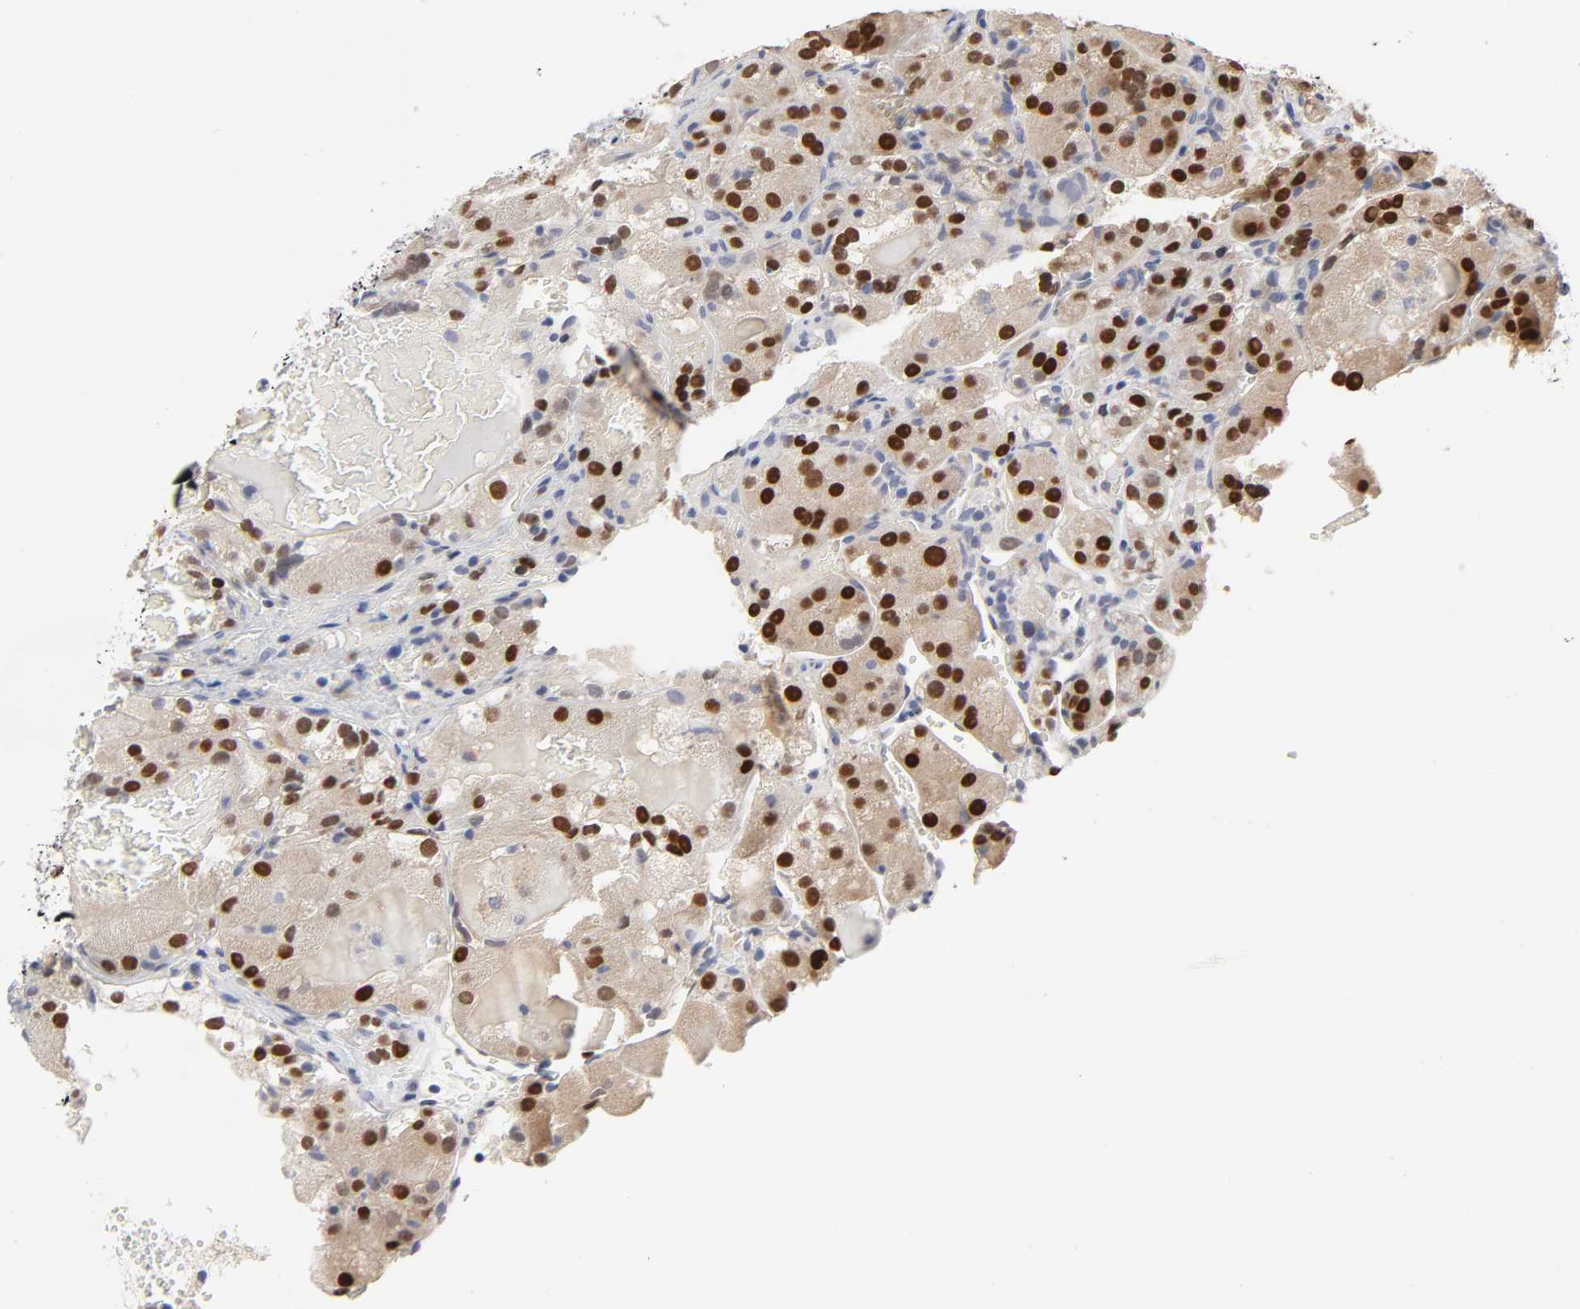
{"staining": {"intensity": "strong", "quantity": ">75%", "location": "cytoplasmic/membranous,nuclear"}, "tissue": "renal cancer", "cell_type": "Tumor cells", "image_type": "cancer", "snomed": [{"axis": "morphology", "description": "Normal tissue, NOS"}, {"axis": "morphology", "description": "Adenocarcinoma, NOS"}, {"axis": "topography", "description": "Kidney"}], "caption": "A micrograph of renal adenocarcinoma stained for a protein shows strong cytoplasmic/membranous and nuclear brown staining in tumor cells.", "gene": "HNF4A", "patient": {"sex": "male", "age": 61}}